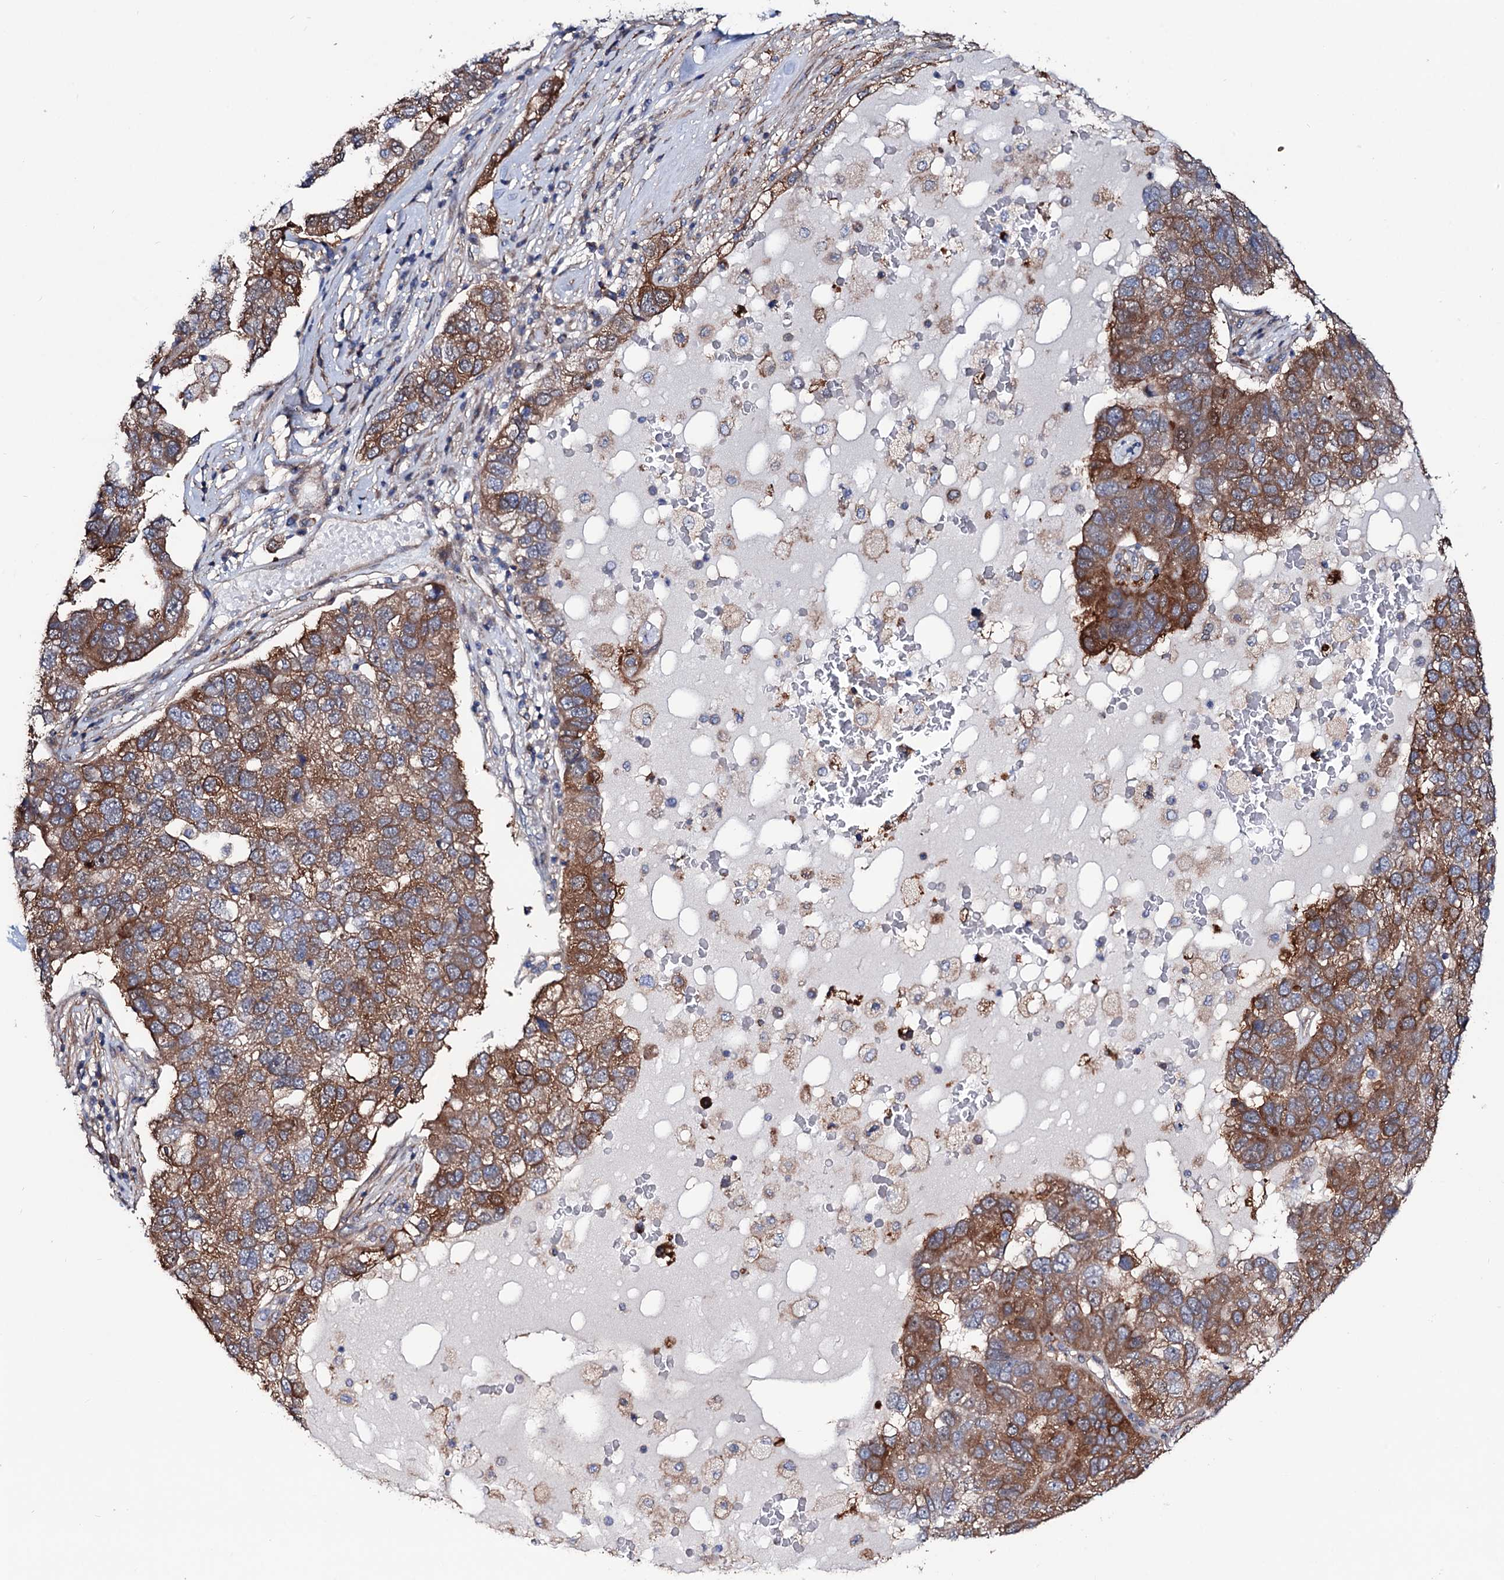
{"staining": {"intensity": "strong", "quantity": ">75%", "location": "cytoplasmic/membranous"}, "tissue": "pancreatic cancer", "cell_type": "Tumor cells", "image_type": "cancer", "snomed": [{"axis": "morphology", "description": "Adenocarcinoma, NOS"}, {"axis": "topography", "description": "Pancreas"}], "caption": "Pancreatic cancer stained for a protein (brown) demonstrates strong cytoplasmic/membranous positive staining in approximately >75% of tumor cells.", "gene": "PTDSS2", "patient": {"sex": "female", "age": 61}}